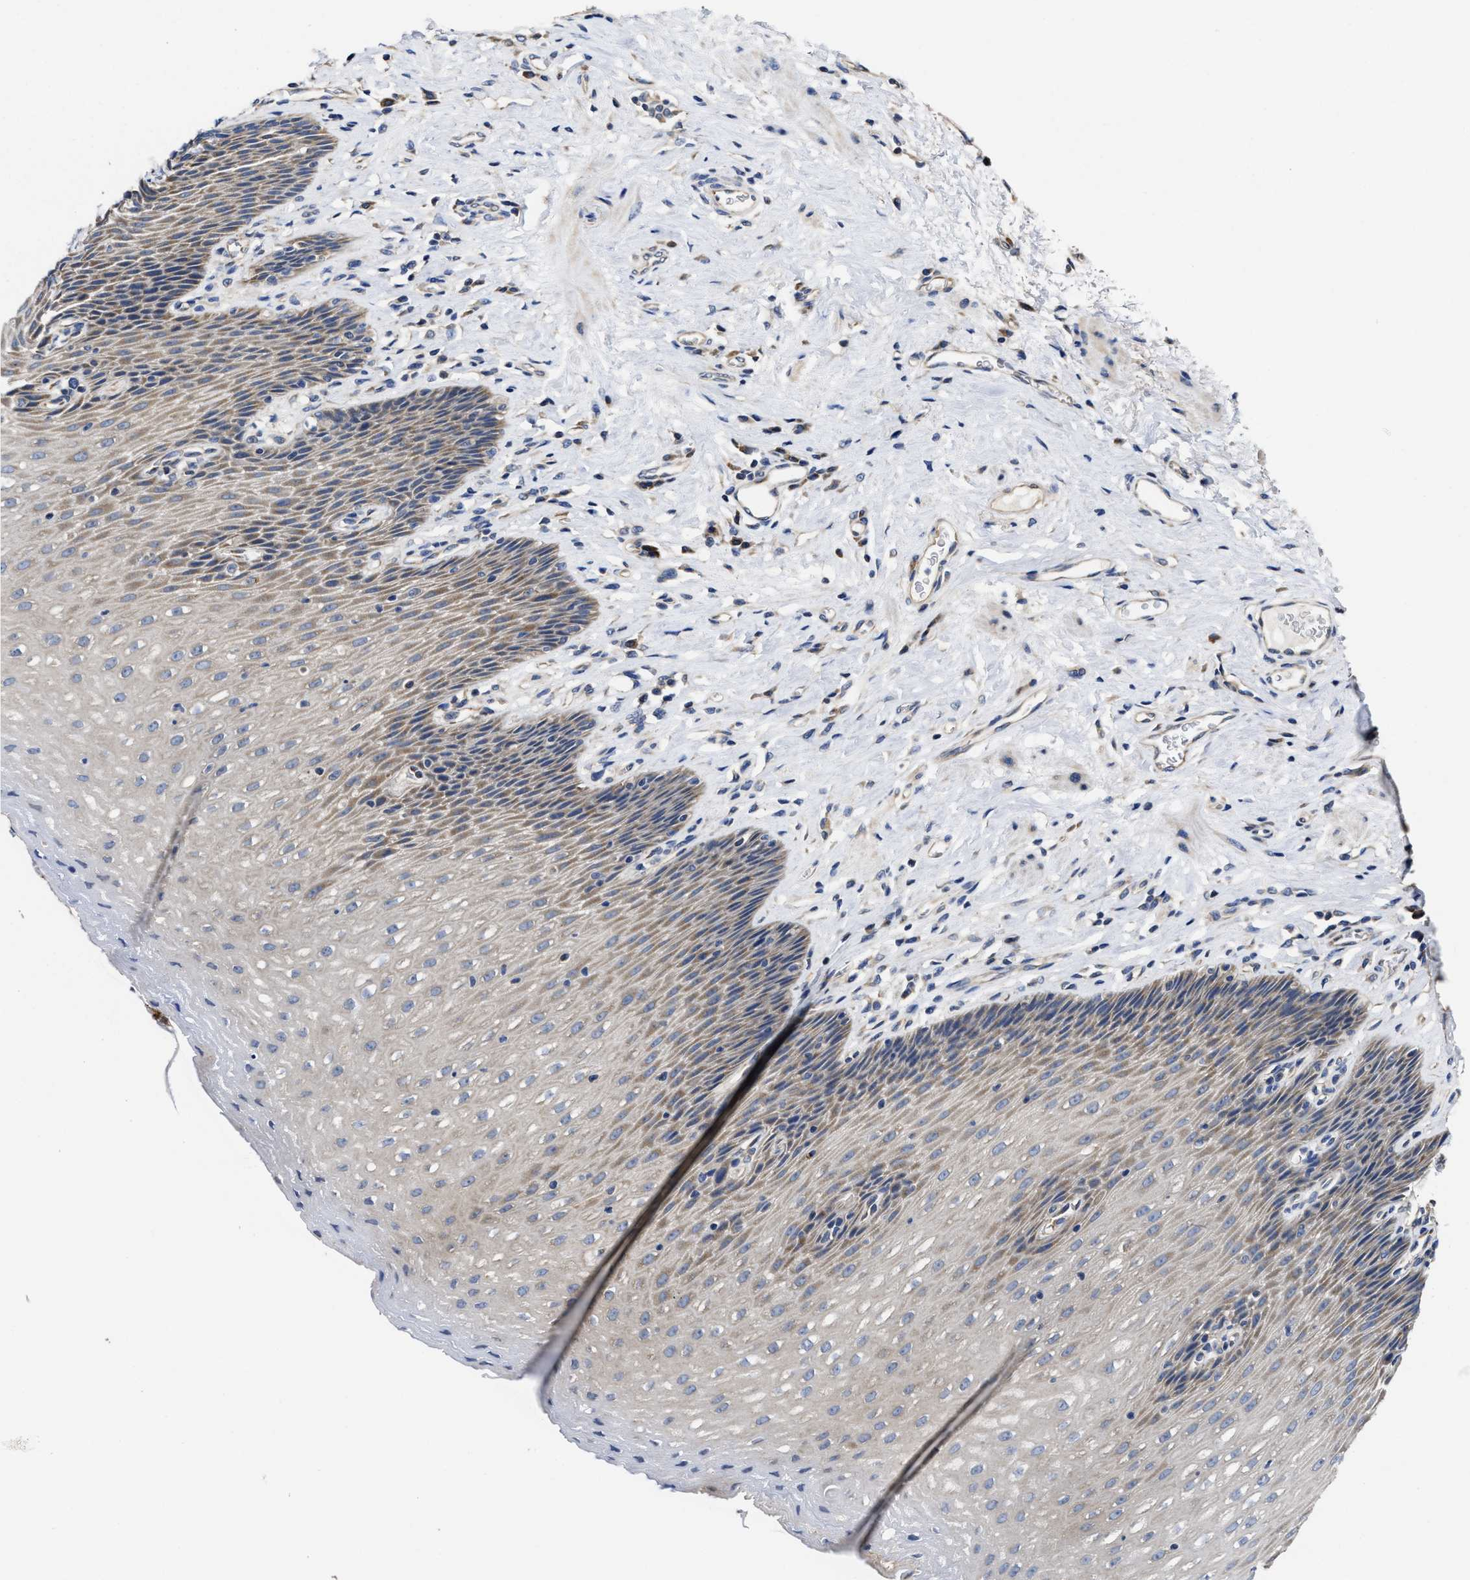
{"staining": {"intensity": "moderate", "quantity": "25%-75%", "location": "cytoplasmic/membranous"}, "tissue": "esophagus", "cell_type": "Squamous epithelial cells", "image_type": "normal", "snomed": [{"axis": "morphology", "description": "Normal tissue, NOS"}, {"axis": "topography", "description": "Esophagus"}], "caption": "Moderate cytoplasmic/membranous expression is appreciated in about 25%-75% of squamous epithelial cells in normal esophagus. (IHC, brightfield microscopy, high magnification).", "gene": "TRAF6", "patient": {"sex": "female", "age": 61}}